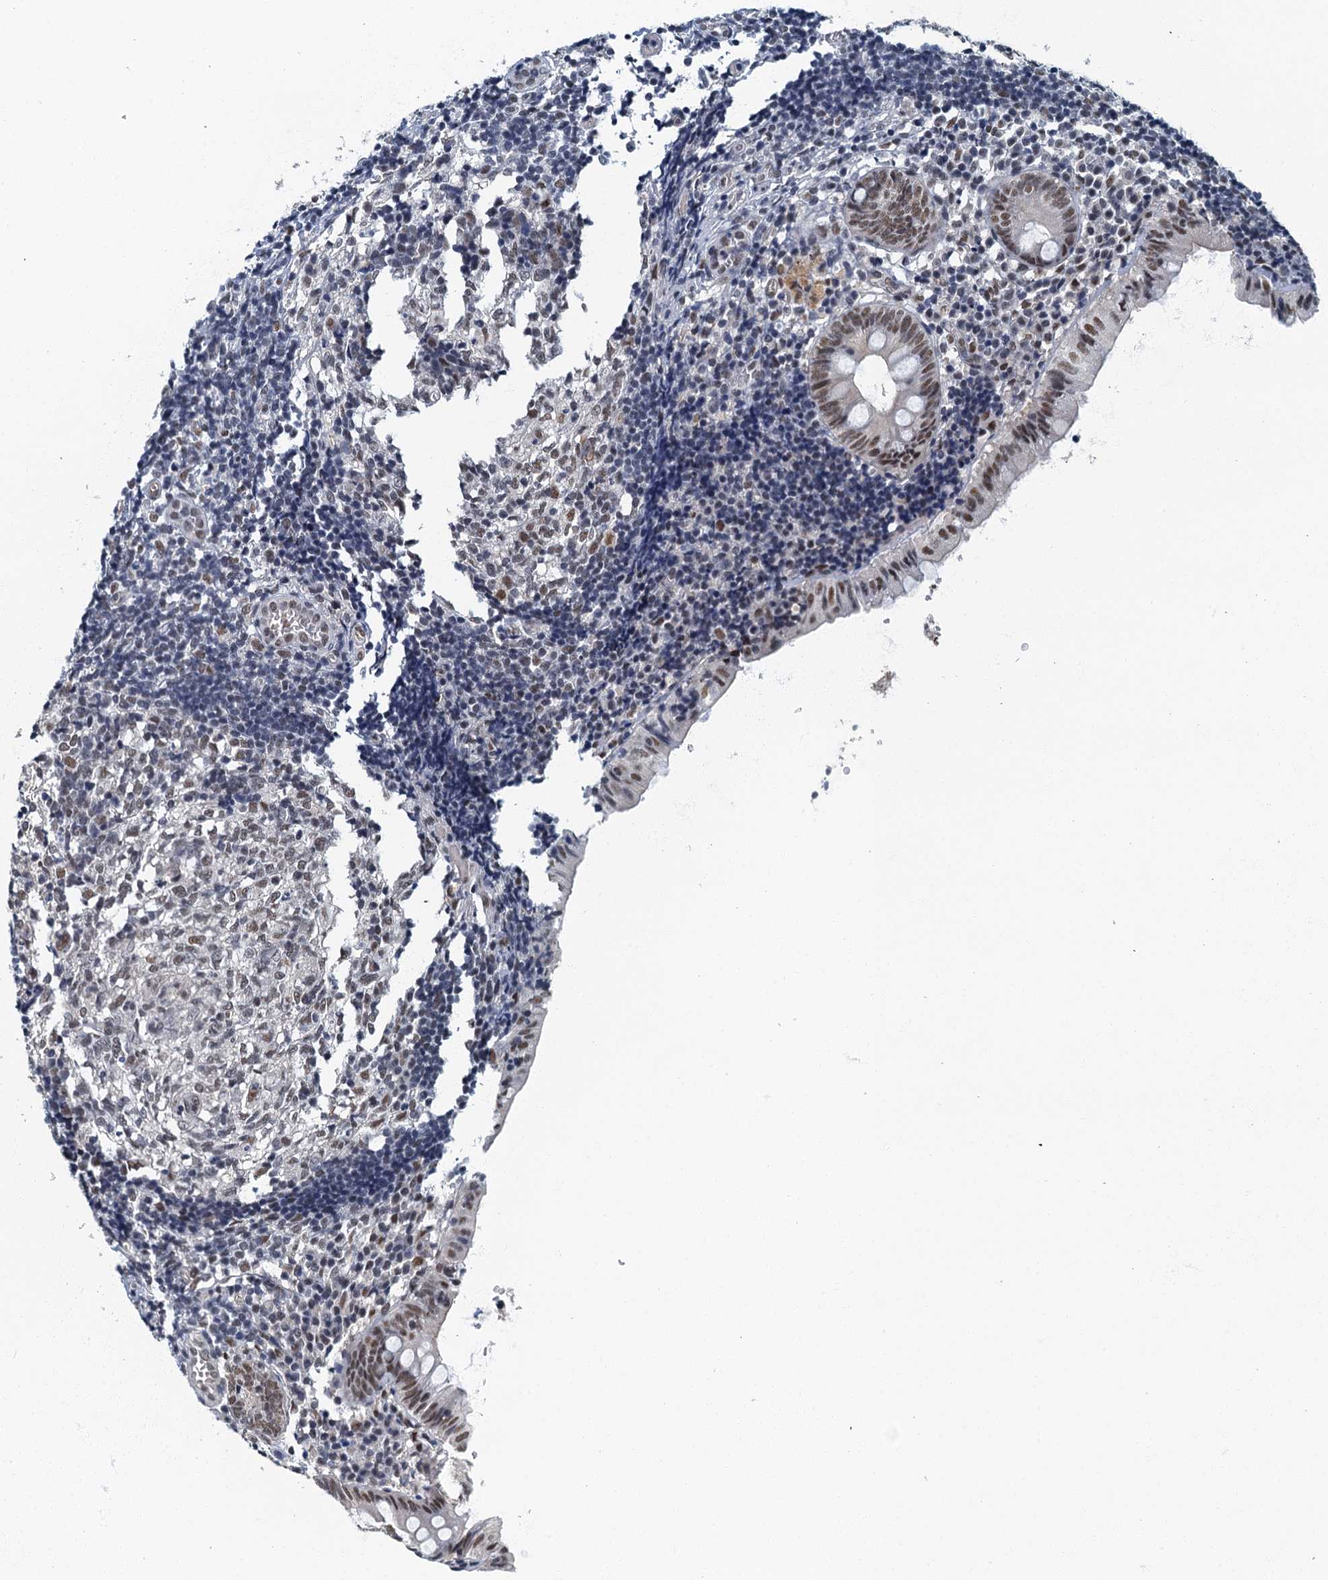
{"staining": {"intensity": "moderate", "quantity": ">75%", "location": "nuclear"}, "tissue": "appendix", "cell_type": "Glandular cells", "image_type": "normal", "snomed": [{"axis": "morphology", "description": "Normal tissue, NOS"}, {"axis": "topography", "description": "Appendix"}], "caption": "Immunohistochemical staining of benign appendix displays medium levels of moderate nuclear expression in approximately >75% of glandular cells.", "gene": "GADL1", "patient": {"sex": "male", "age": 8}}